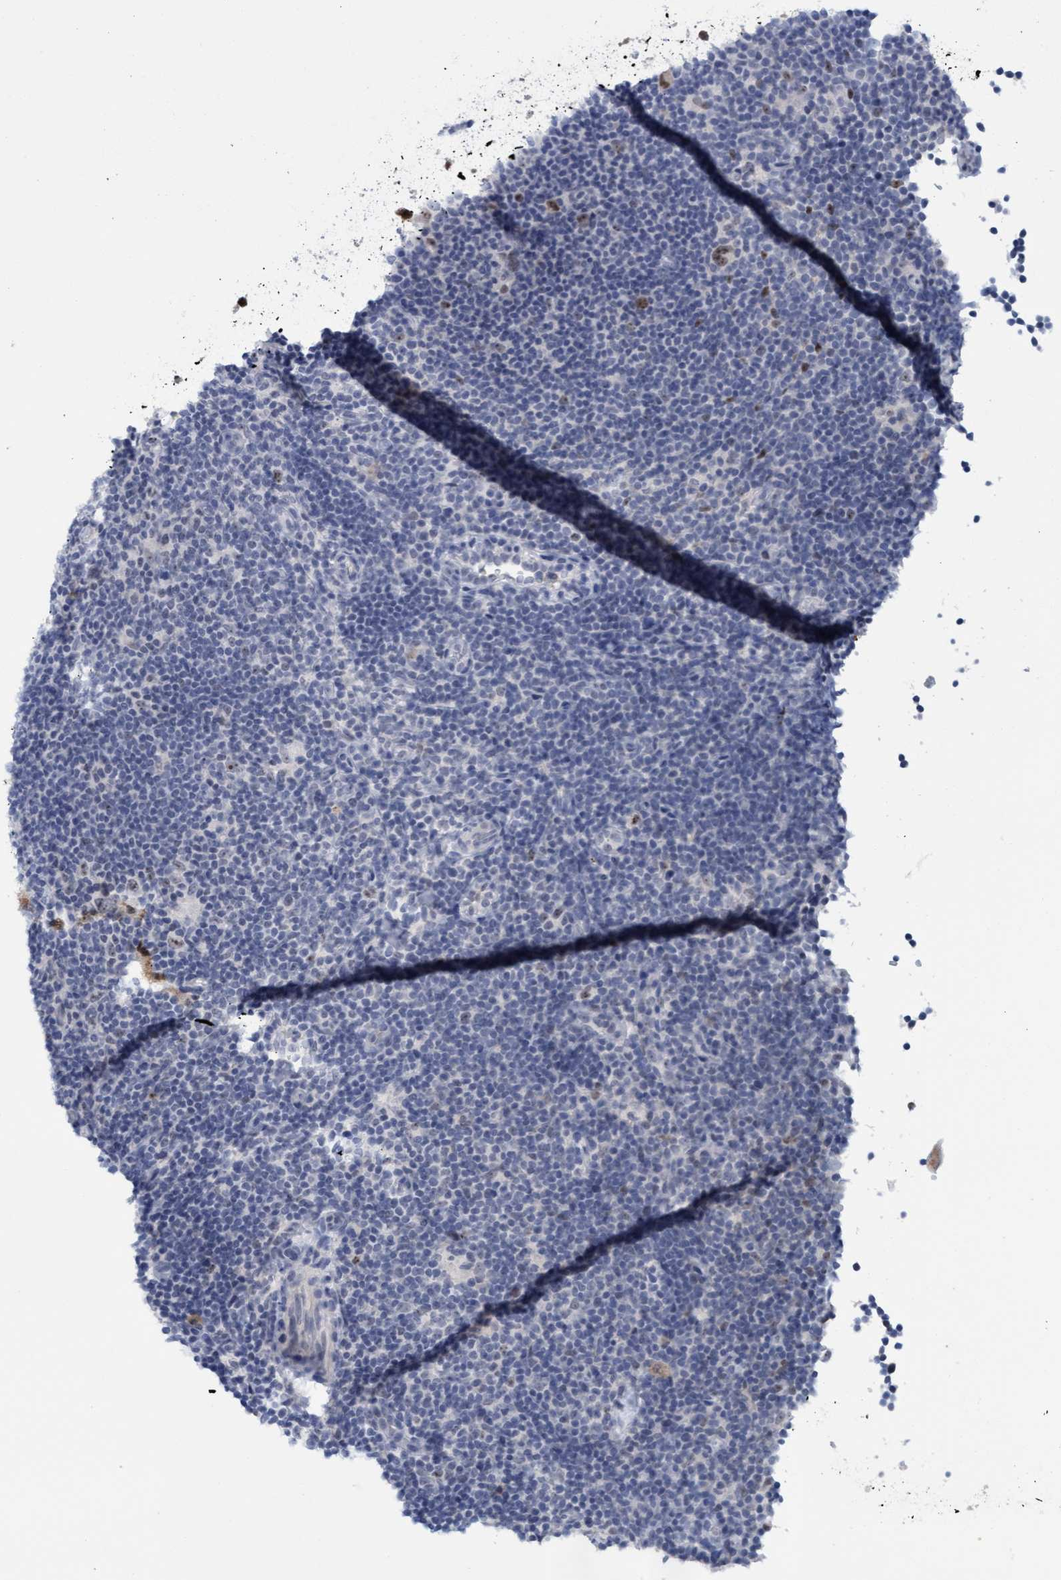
{"staining": {"intensity": "moderate", "quantity": ">75%", "location": "nuclear"}, "tissue": "lymphoma", "cell_type": "Tumor cells", "image_type": "cancer", "snomed": [{"axis": "morphology", "description": "Hodgkin's disease, NOS"}, {"axis": "topography", "description": "Lymph node"}], "caption": "A medium amount of moderate nuclear staining is appreciated in about >75% of tumor cells in lymphoma tissue.", "gene": "PINX1", "patient": {"sex": "female", "age": 57}}